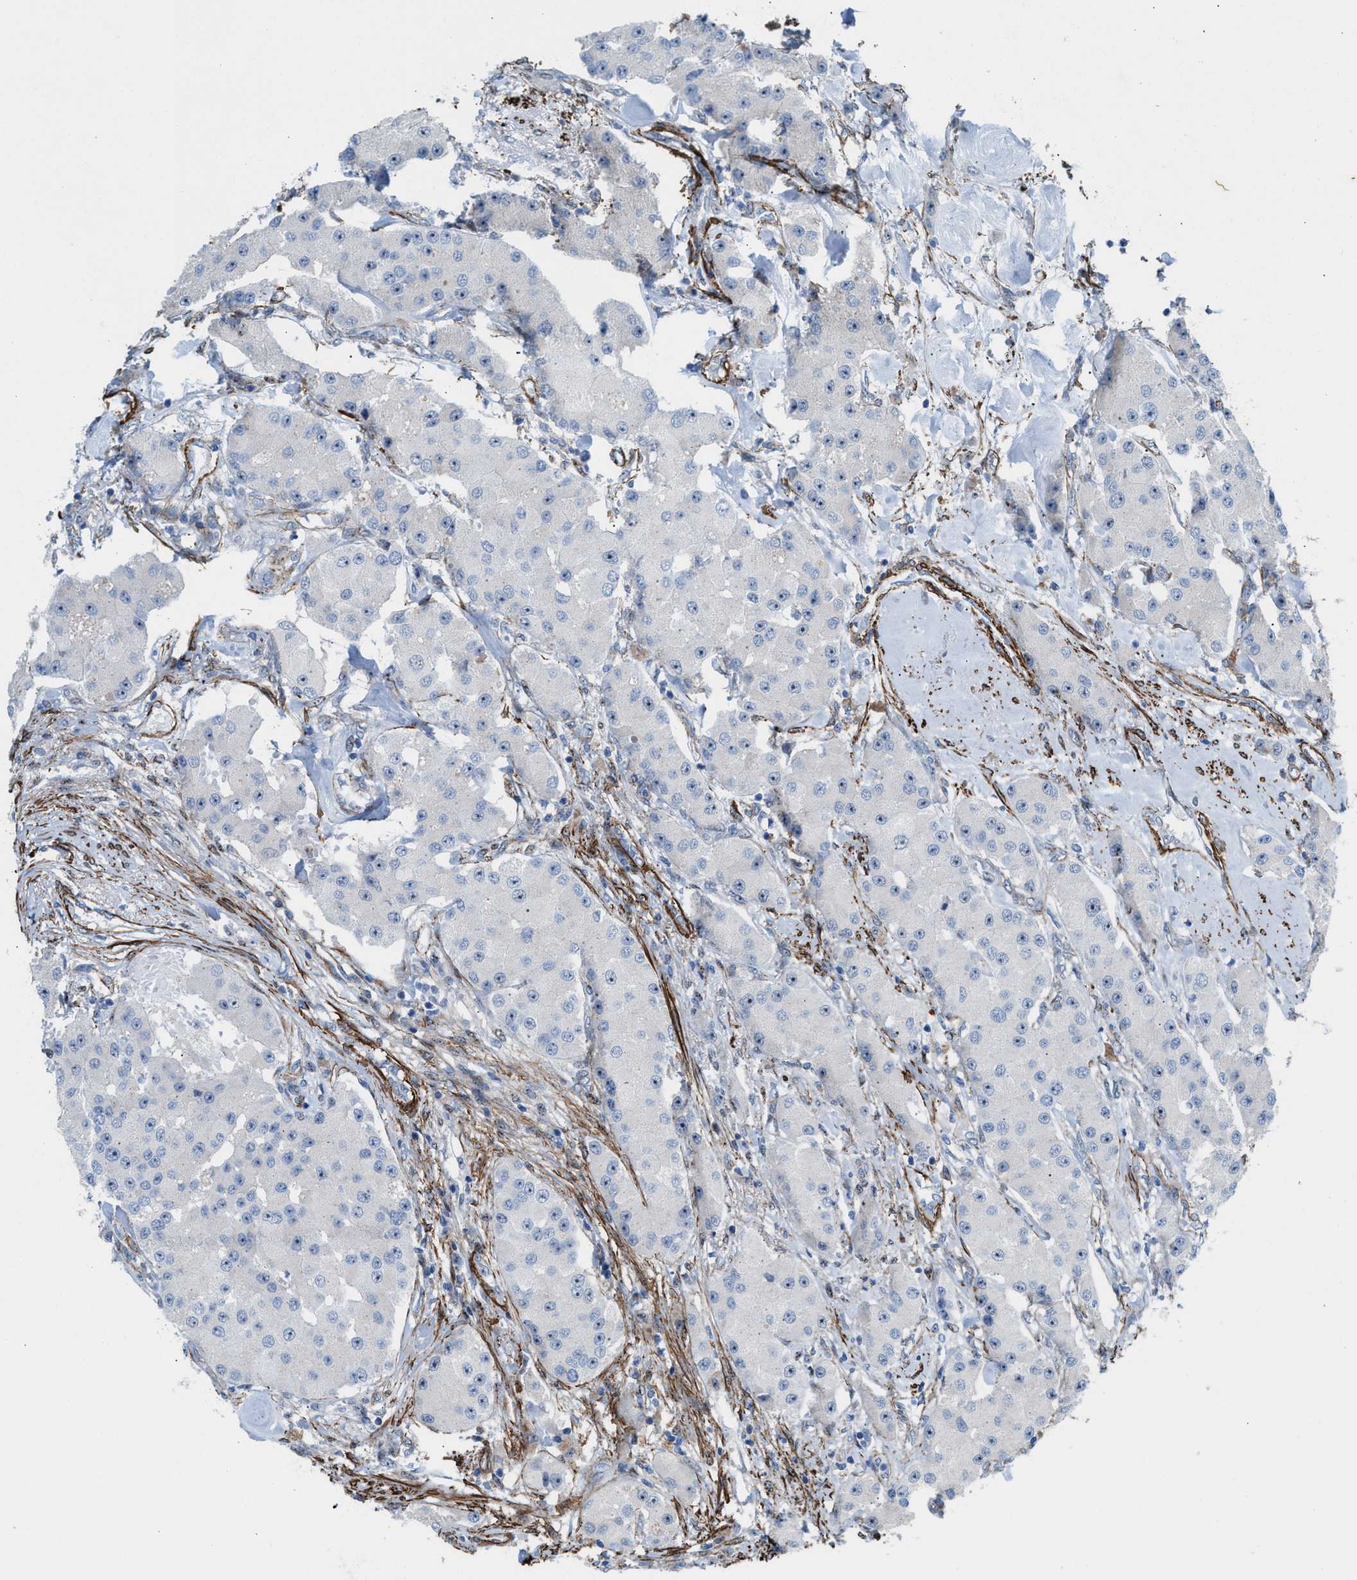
{"staining": {"intensity": "negative", "quantity": "none", "location": "none"}, "tissue": "carcinoid", "cell_type": "Tumor cells", "image_type": "cancer", "snomed": [{"axis": "morphology", "description": "Carcinoid, malignant, NOS"}, {"axis": "topography", "description": "Pancreas"}], "caption": "Immunohistochemical staining of carcinoid (malignant) displays no significant expression in tumor cells.", "gene": "NQO2", "patient": {"sex": "male", "age": 41}}